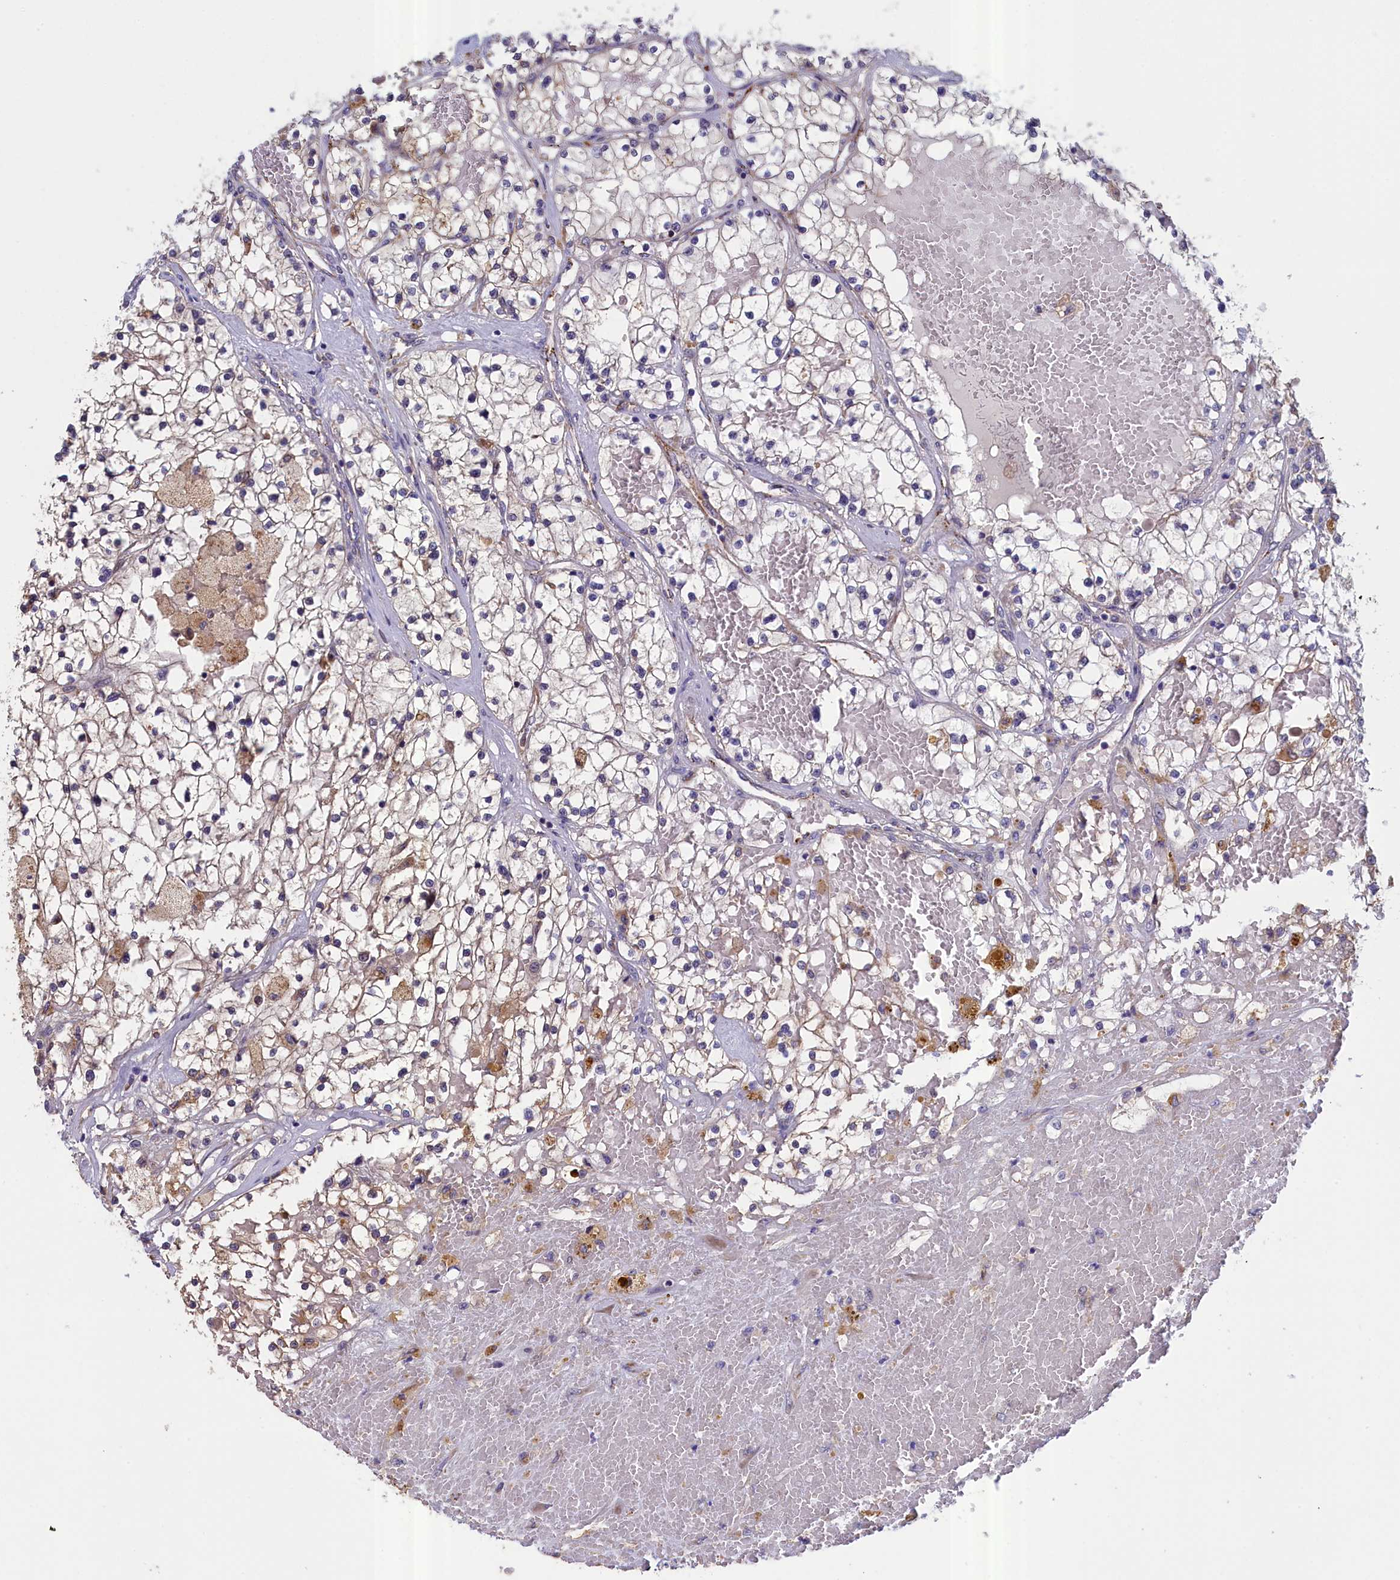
{"staining": {"intensity": "moderate", "quantity": "25%-75%", "location": "cytoplasmic/membranous"}, "tissue": "renal cancer", "cell_type": "Tumor cells", "image_type": "cancer", "snomed": [{"axis": "morphology", "description": "Normal tissue, NOS"}, {"axis": "morphology", "description": "Adenocarcinoma, NOS"}, {"axis": "topography", "description": "Kidney"}], "caption": "Protein staining shows moderate cytoplasmic/membranous expression in approximately 25%-75% of tumor cells in renal cancer.", "gene": "COL19A1", "patient": {"sex": "male", "age": 68}}